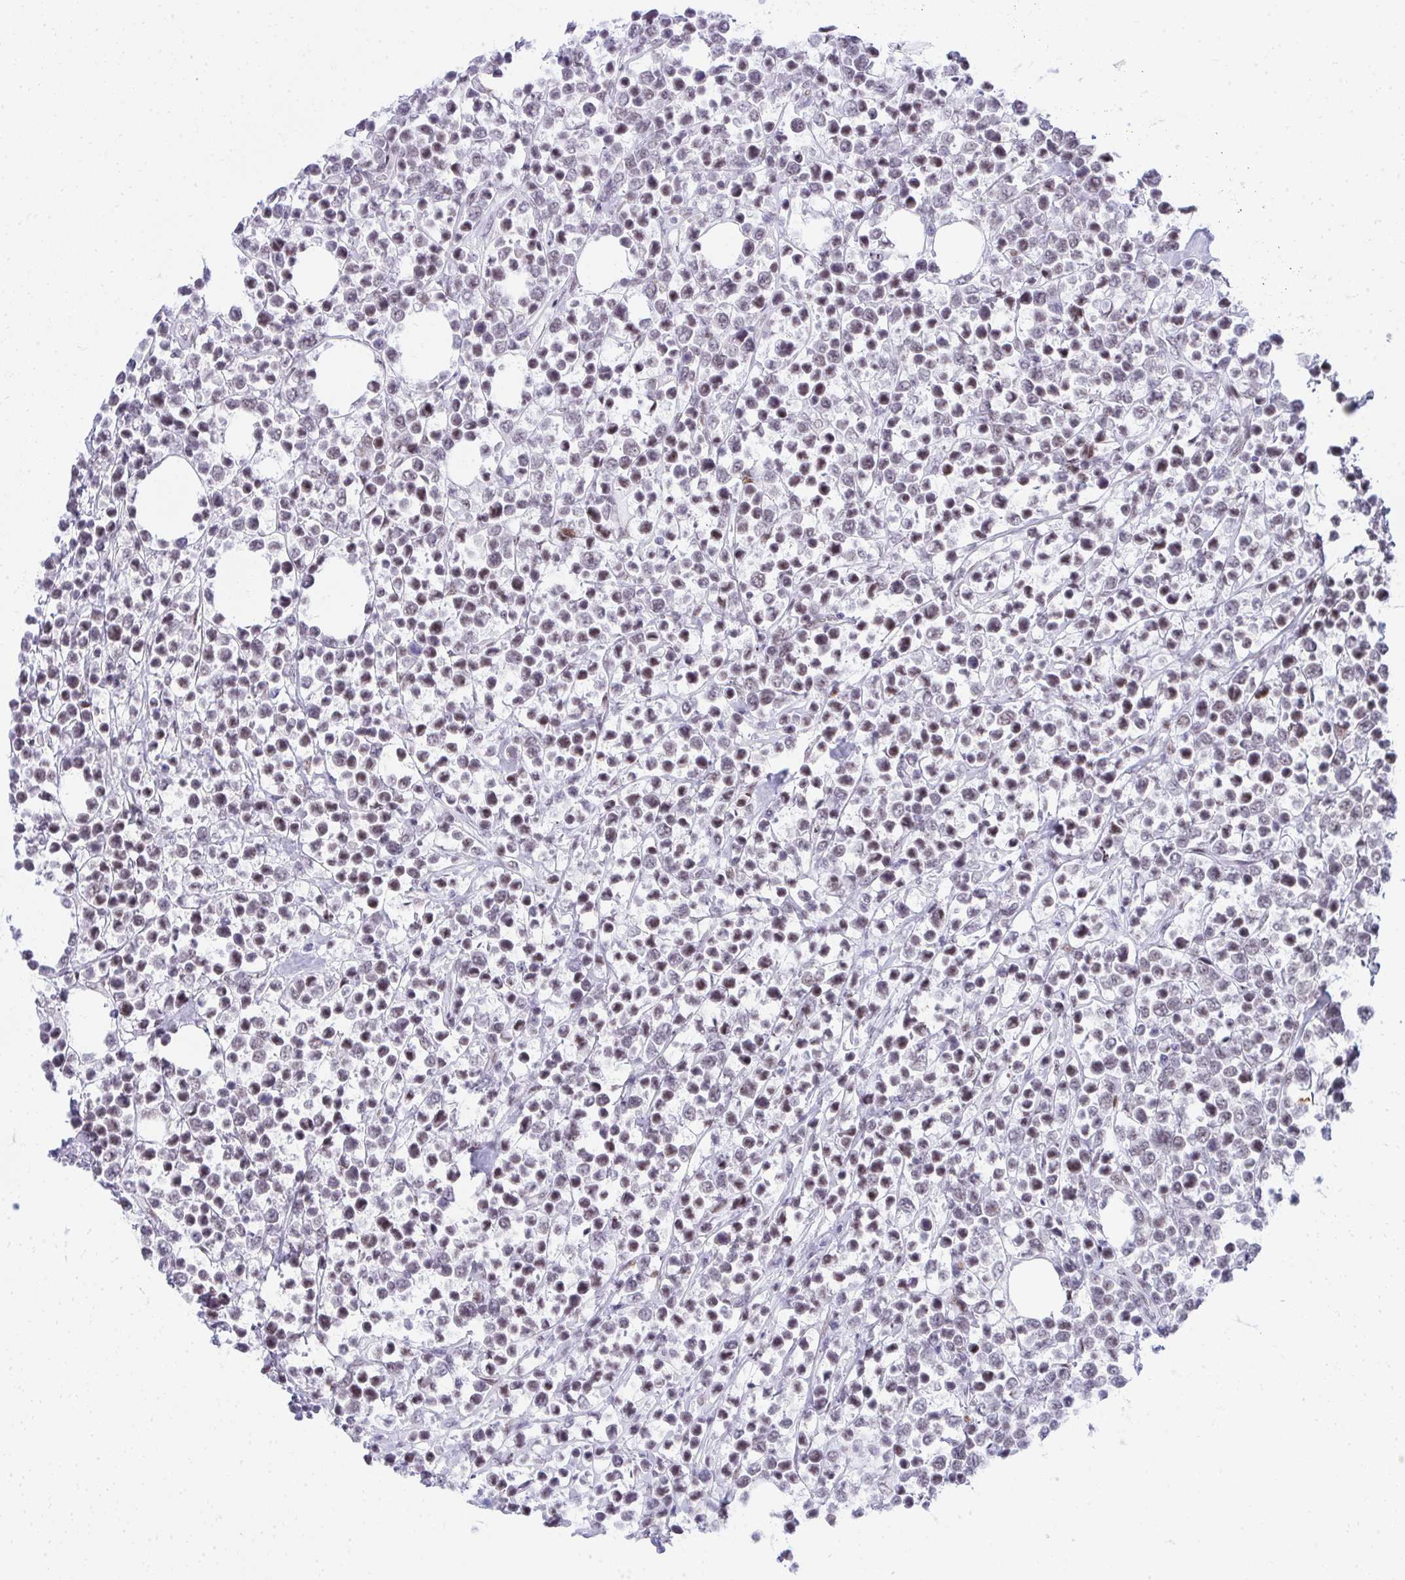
{"staining": {"intensity": "weak", "quantity": "25%-75%", "location": "nuclear"}, "tissue": "lymphoma", "cell_type": "Tumor cells", "image_type": "cancer", "snomed": [{"axis": "morphology", "description": "Malignant lymphoma, non-Hodgkin's type, Low grade"}, {"axis": "topography", "description": "Lymph node"}], "caption": "A brown stain highlights weak nuclear staining of a protein in human lymphoma tumor cells.", "gene": "GLDN", "patient": {"sex": "male", "age": 60}}